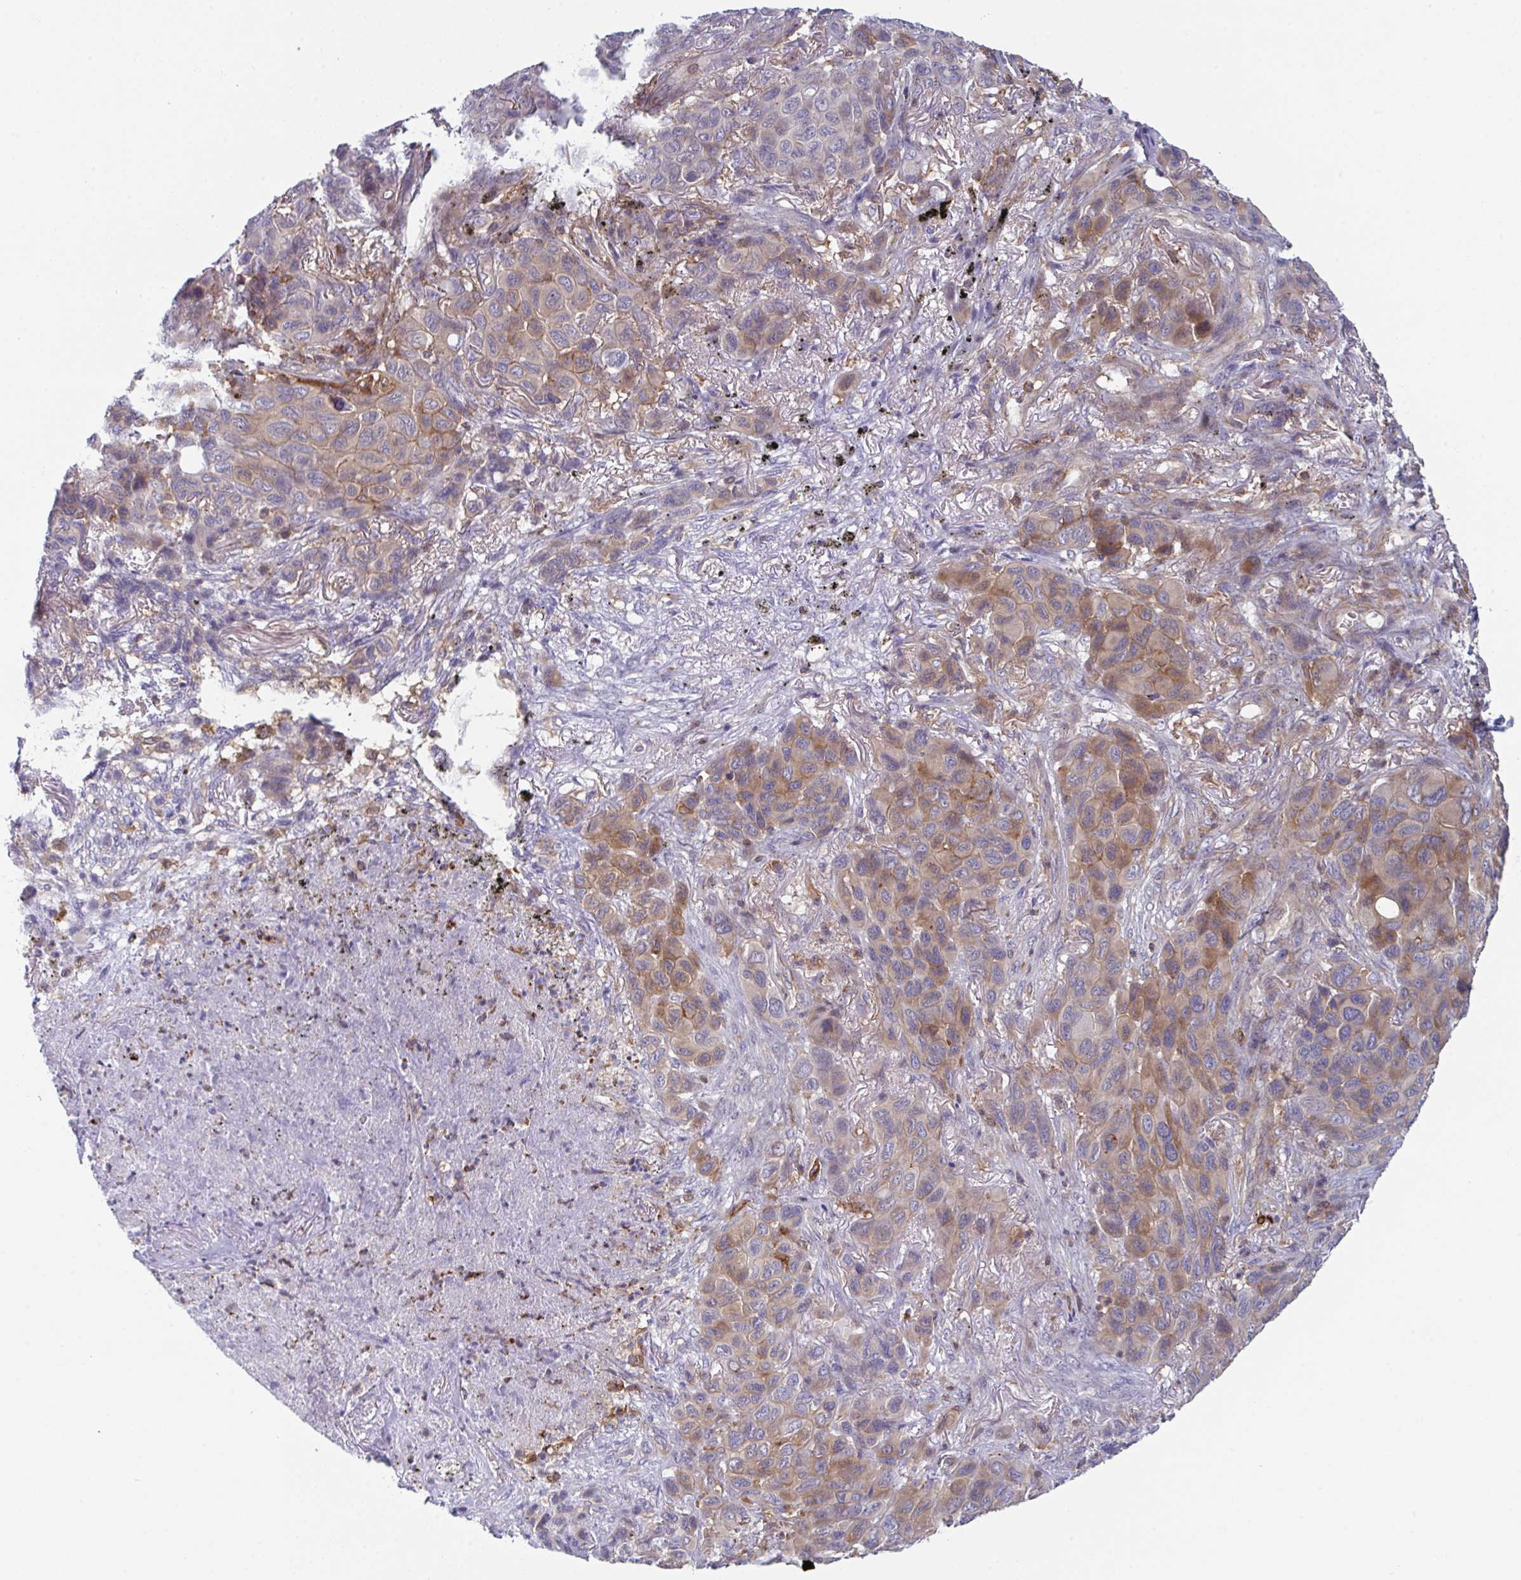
{"staining": {"intensity": "moderate", "quantity": "25%-75%", "location": "cytoplasmic/membranous"}, "tissue": "melanoma", "cell_type": "Tumor cells", "image_type": "cancer", "snomed": [{"axis": "morphology", "description": "Malignant melanoma, Metastatic site"}, {"axis": "topography", "description": "Lung"}], "caption": "Melanoma tissue demonstrates moderate cytoplasmic/membranous expression in approximately 25%-75% of tumor cells", "gene": "DISP2", "patient": {"sex": "male", "age": 48}}